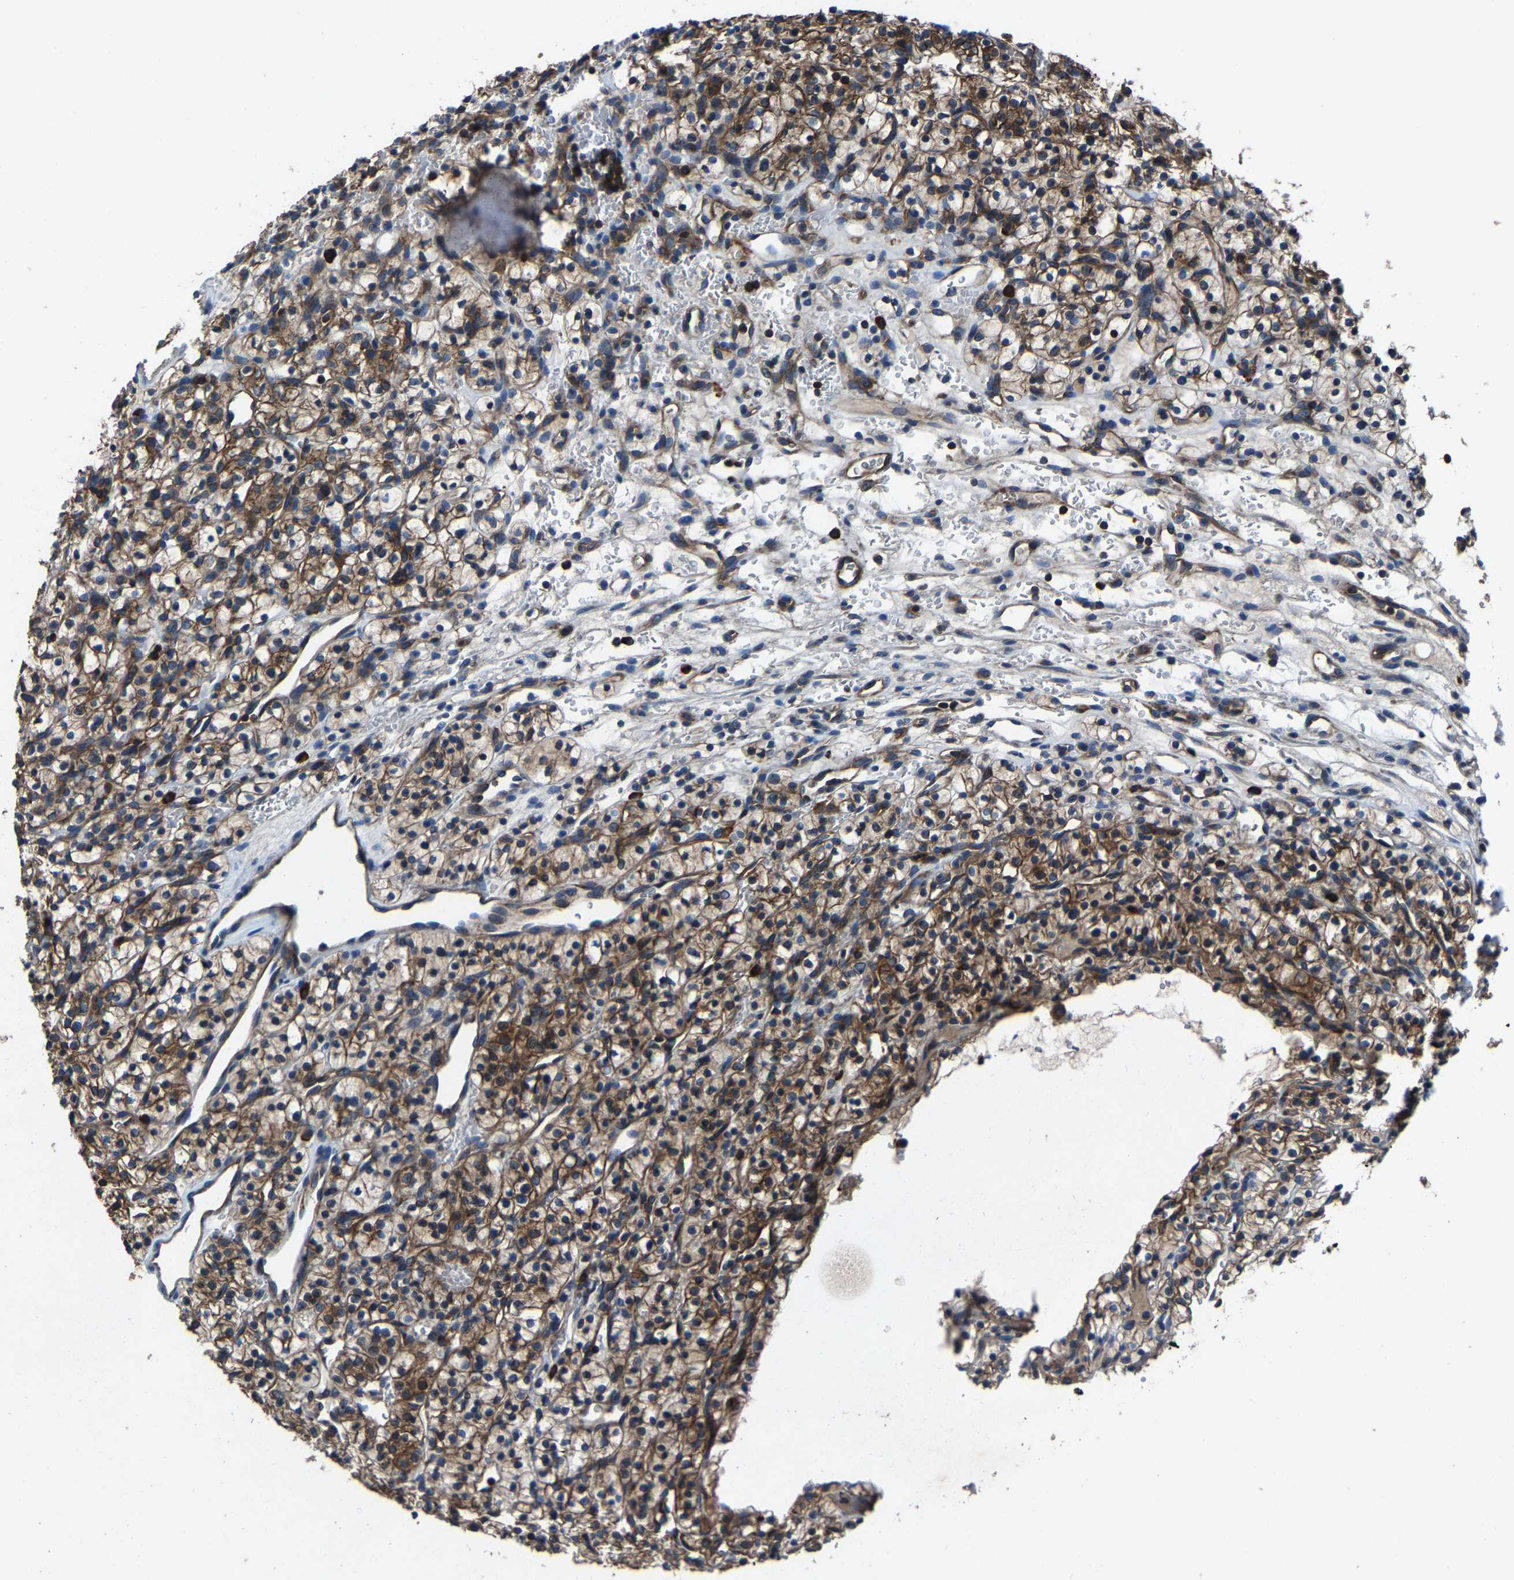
{"staining": {"intensity": "moderate", "quantity": ">75%", "location": "cytoplasmic/membranous"}, "tissue": "renal cancer", "cell_type": "Tumor cells", "image_type": "cancer", "snomed": [{"axis": "morphology", "description": "Adenocarcinoma, NOS"}, {"axis": "topography", "description": "Kidney"}], "caption": "Immunohistochemical staining of renal cancer (adenocarcinoma) reveals moderate cytoplasmic/membranous protein expression in approximately >75% of tumor cells.", "gene": "KIAA1958", "patient": {"sex": "female", "age": 57}}